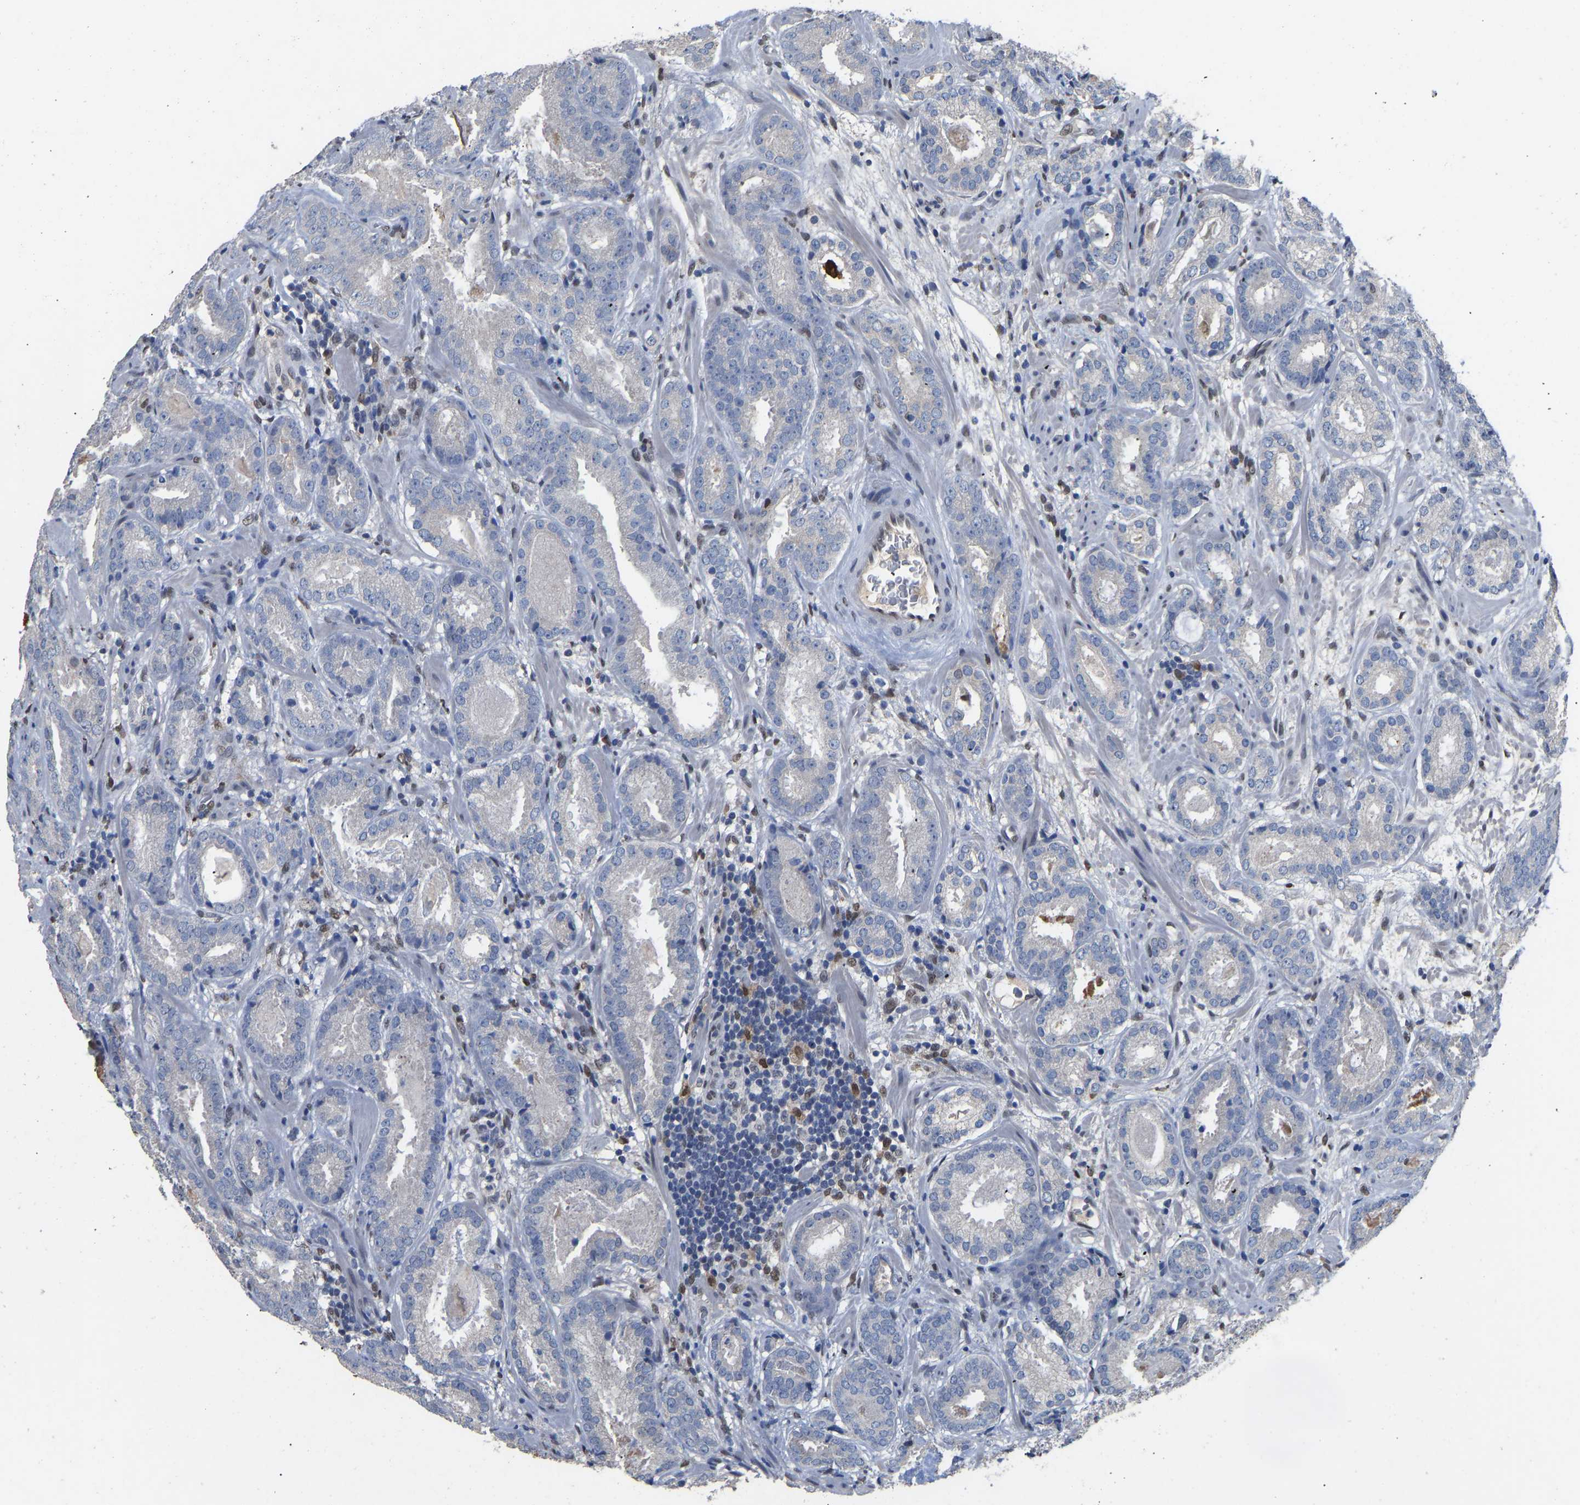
{"staining": {"intensity": "negative", "quantity": "none", "location": "none"}, "tissue": "prostate cancer", "cell_type": "Tumor cells", "image_type": "cancer", "snomed": [{"axis": "morphology", "description": "Adenocarcinoma, Low grade"}, {"axis": "topography", "description": "Prostate"}], "caption": "Prostate cancer (low-grade adenocarcinoma) was stained to show a protein in brown. There is no significant staining in tumor cells. (DAB immunohistochemistry (IHC) visualized using brightfield microscopy, high magnification).", "gene": "QKI", "patient": {"sex": "male", "age": 69}}